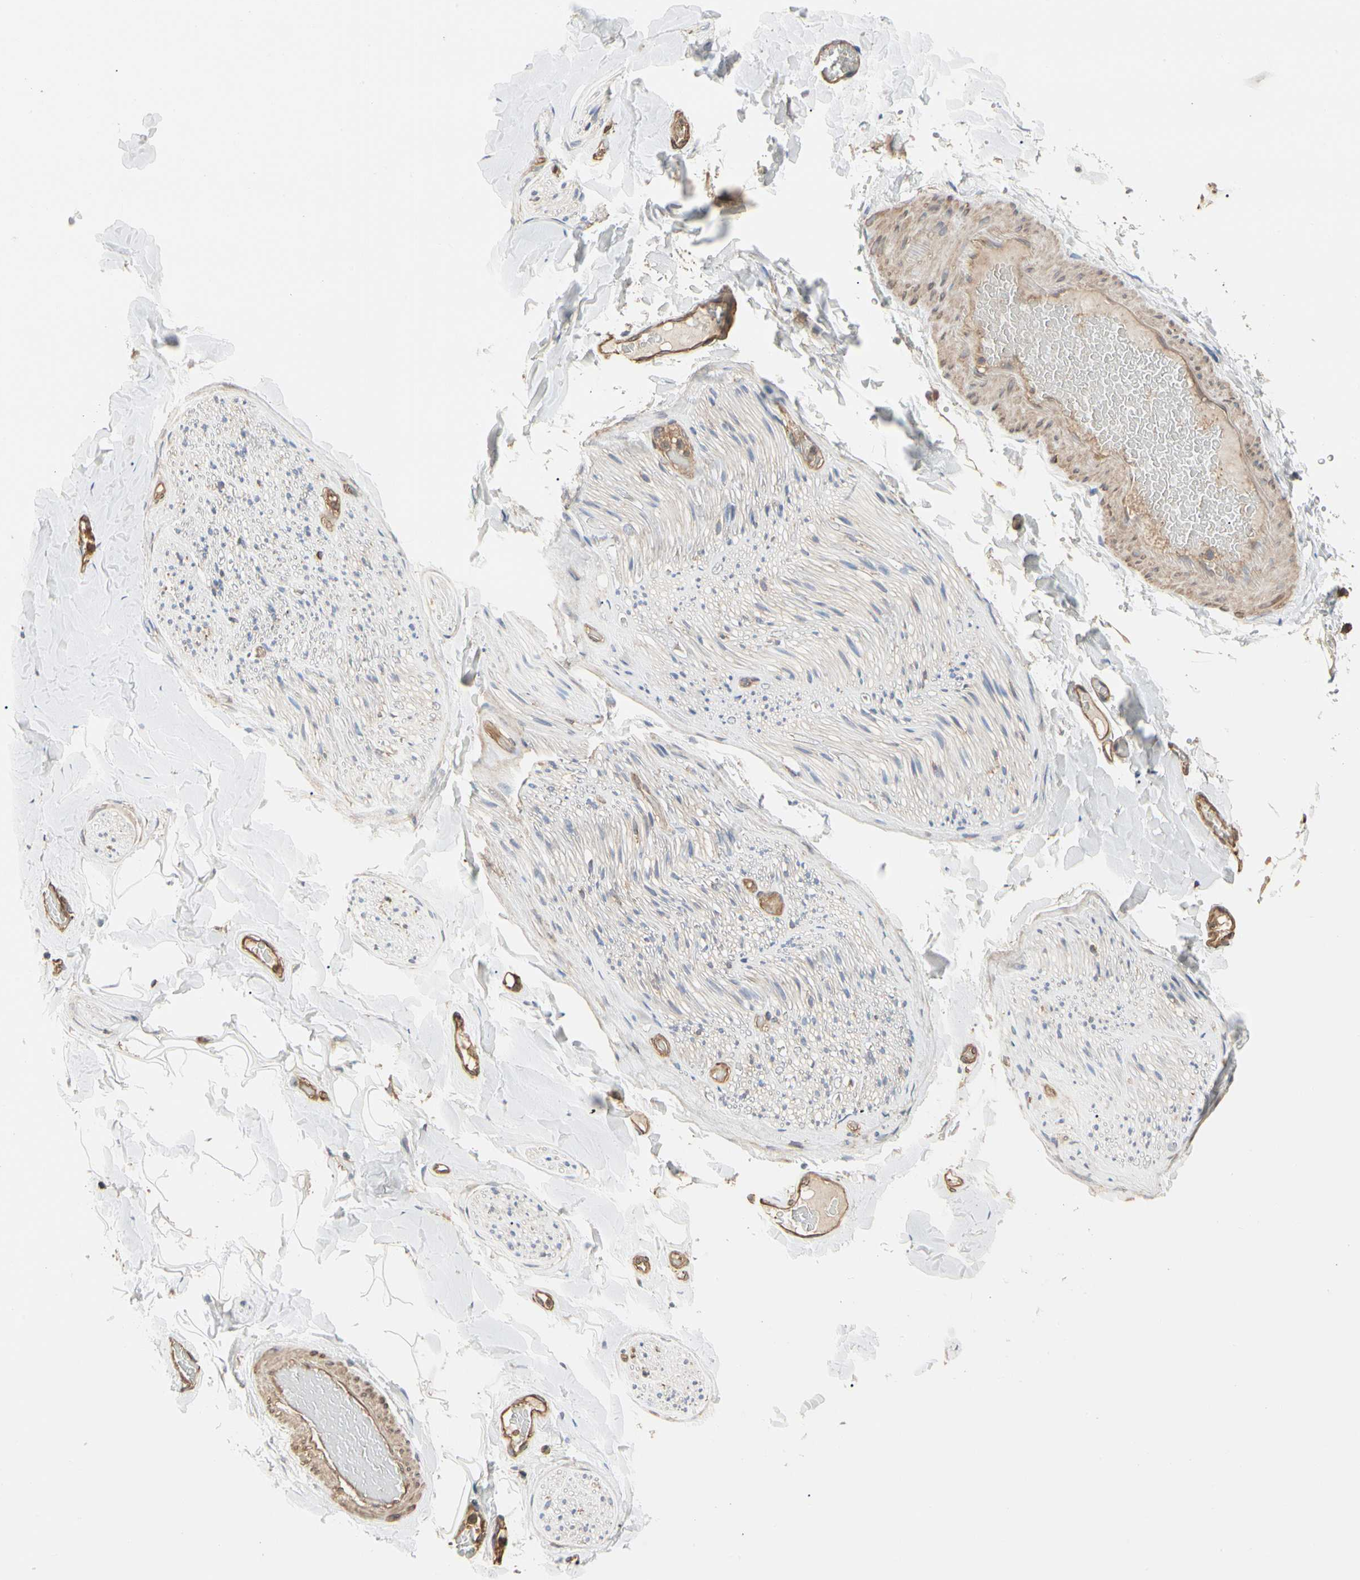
{"staining": {"intensity": "weak", "quantity": ">75%", "location": "cytoplasmic/membranous"}, "tissue": "adipose tissue", "cell_type": "Adipocytes", "image_type": "normal", "snomed": [{"axis": "morphology", "description": "Normal tissue, NOS"}, {"axis": "topography", "description": "Peripheral nerve tissue"}], "caption": "DAB (3,3'-diaminobenzidine) immunohistochemical staining of normal human adipose tissue shows weak cytoplasmic/membranous protein expression in approximately >75% of adipocytes.", "gene": "PDZK1", "patient": {"sex": "male", "age": 70}}